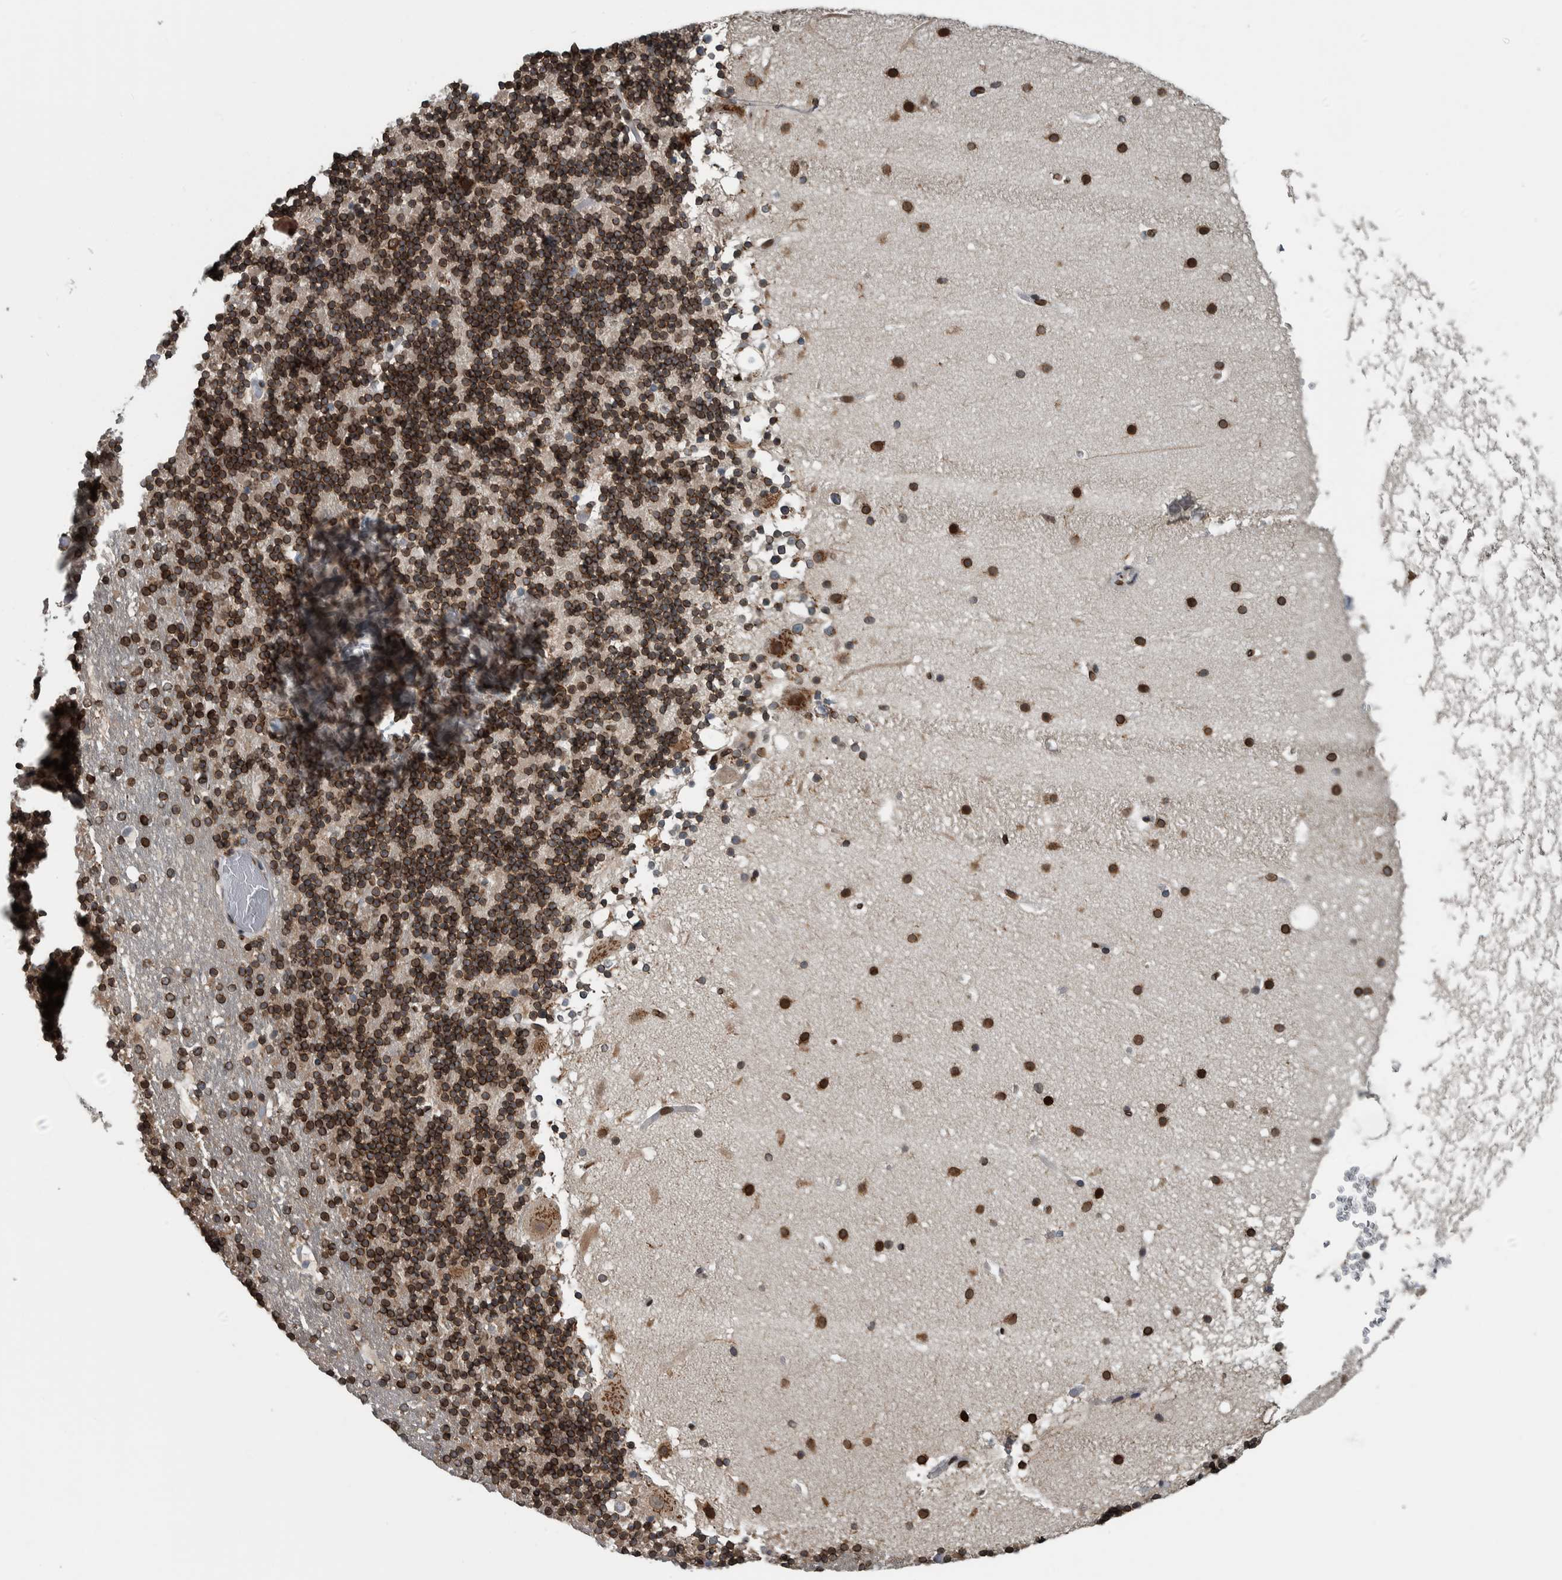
{"staining": {"intensity": "strong", "quantity": ">75%", "location": "cytoplasmic/membranous,nuclear"}, "tissue": "cerebellum", "cell_type": "Cells in granular layer", "image_type": "normal", "snomed": [{"axis": "morphology", "description": "Normal tissue, NOS"}, {"axis": "topography", "description": "Cerebellum"}], "caption": "Immunohistochemistry histopathology image of benign cerebellum: human cerebellum stained using IHC reveals high levels of strong protein expression localized specifically in the cytoplasmic/membranous,nuclear of cells in granular layer, appearing as a cytoplasmic/membranous,nuclear brown color.", "gene": "FAM135B", "patient": {"sex": "male", "age": 57}}